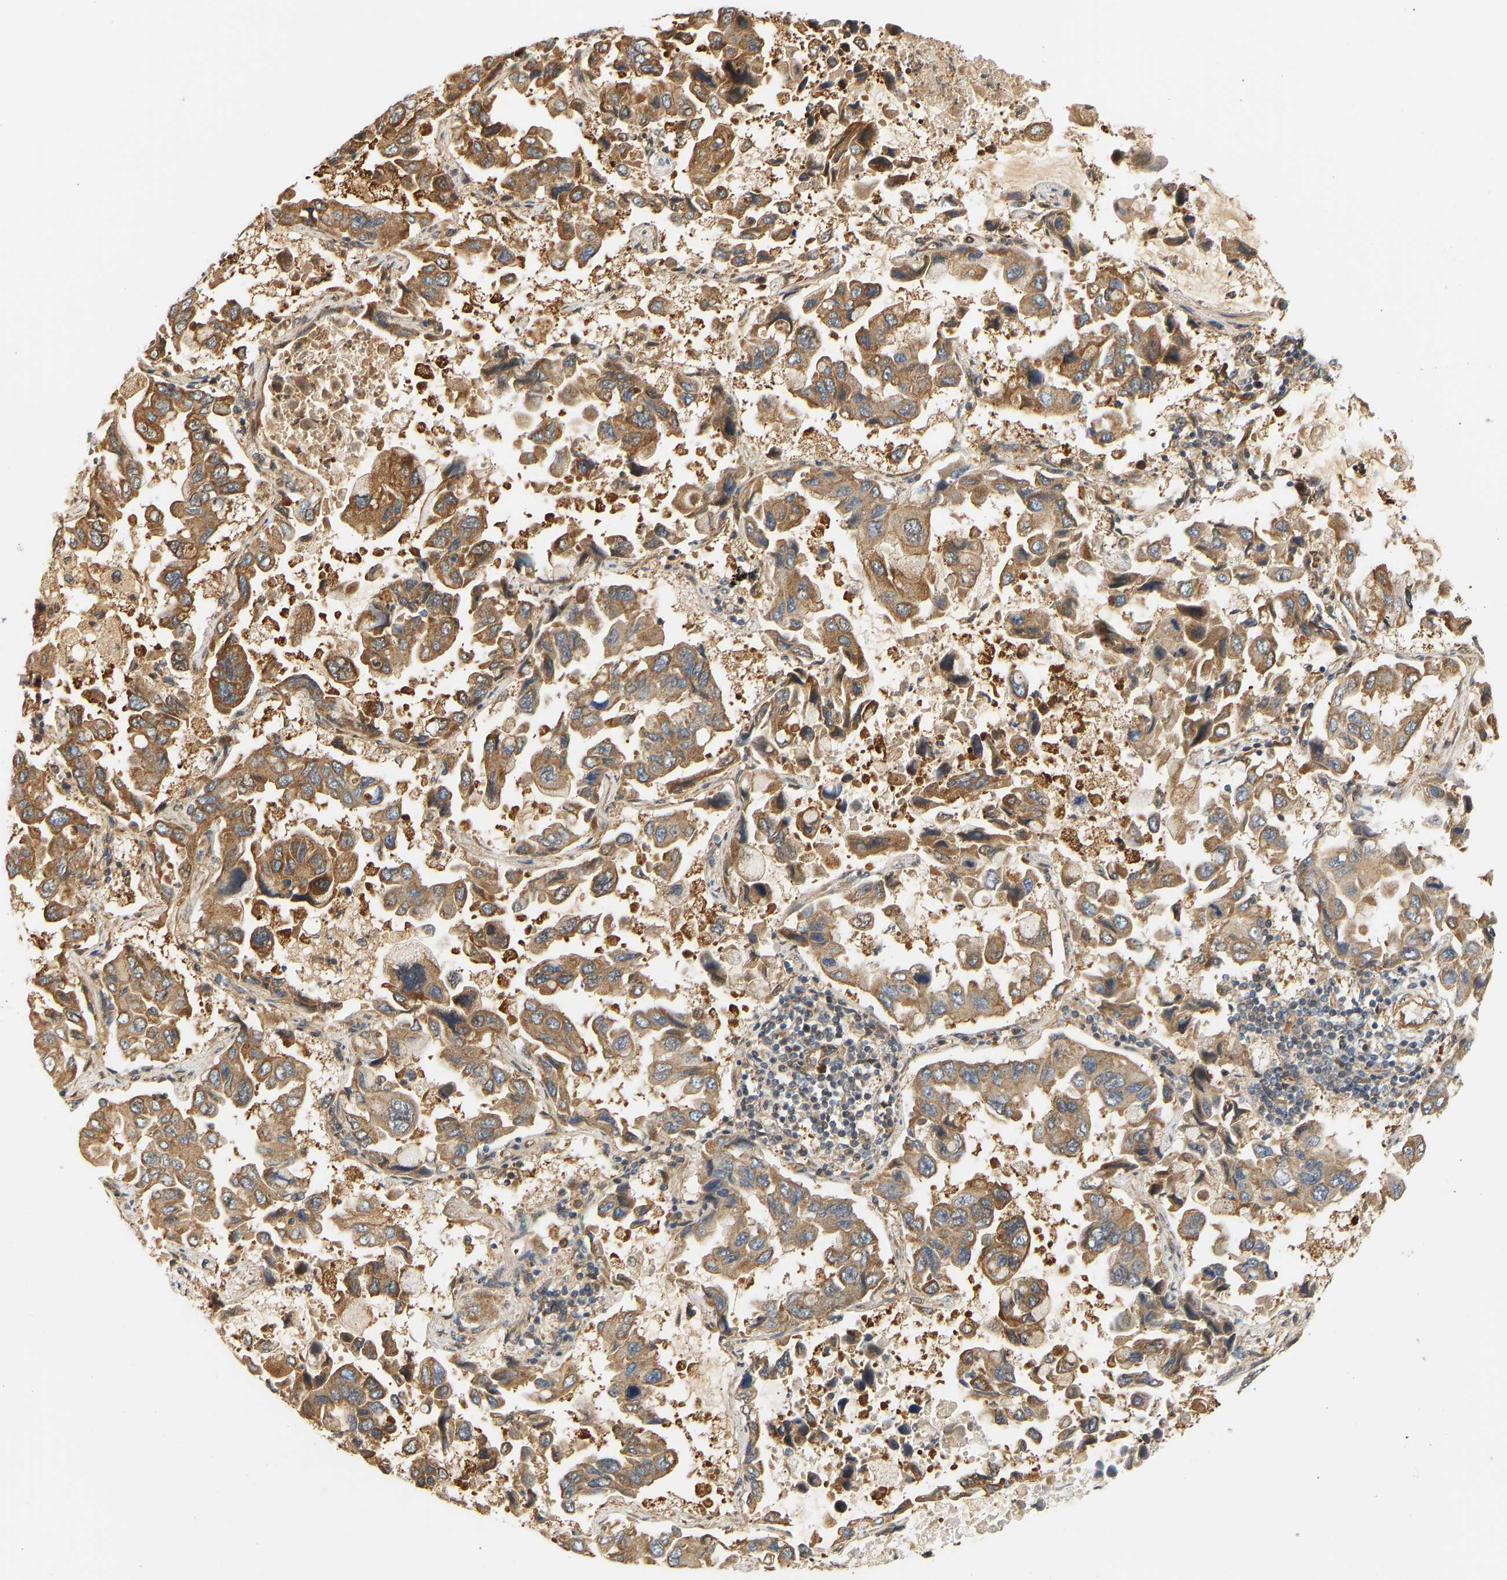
{"staining": {"intensity": "moderate", "quantity": ">75%", "location": "cytoplasmic/membranous"}, "tissue": "lung cancer", "cell_type": "Tumor cells", "image_type": "cancer", "snomed": [{"axis": "morphology", "description": "Adenocarcinoma, NOS"}, {"axis": "topography", "description": "Lung"}], "caption": "This is an image of immunohistochemistry (IHC) staining of adenocarcinoma (lung), which shows moderate positivity in the cytoplasmic/membranous of tumor cells.", "gene": "CEP57", "patient": {"sex": "male", "age": 64}}